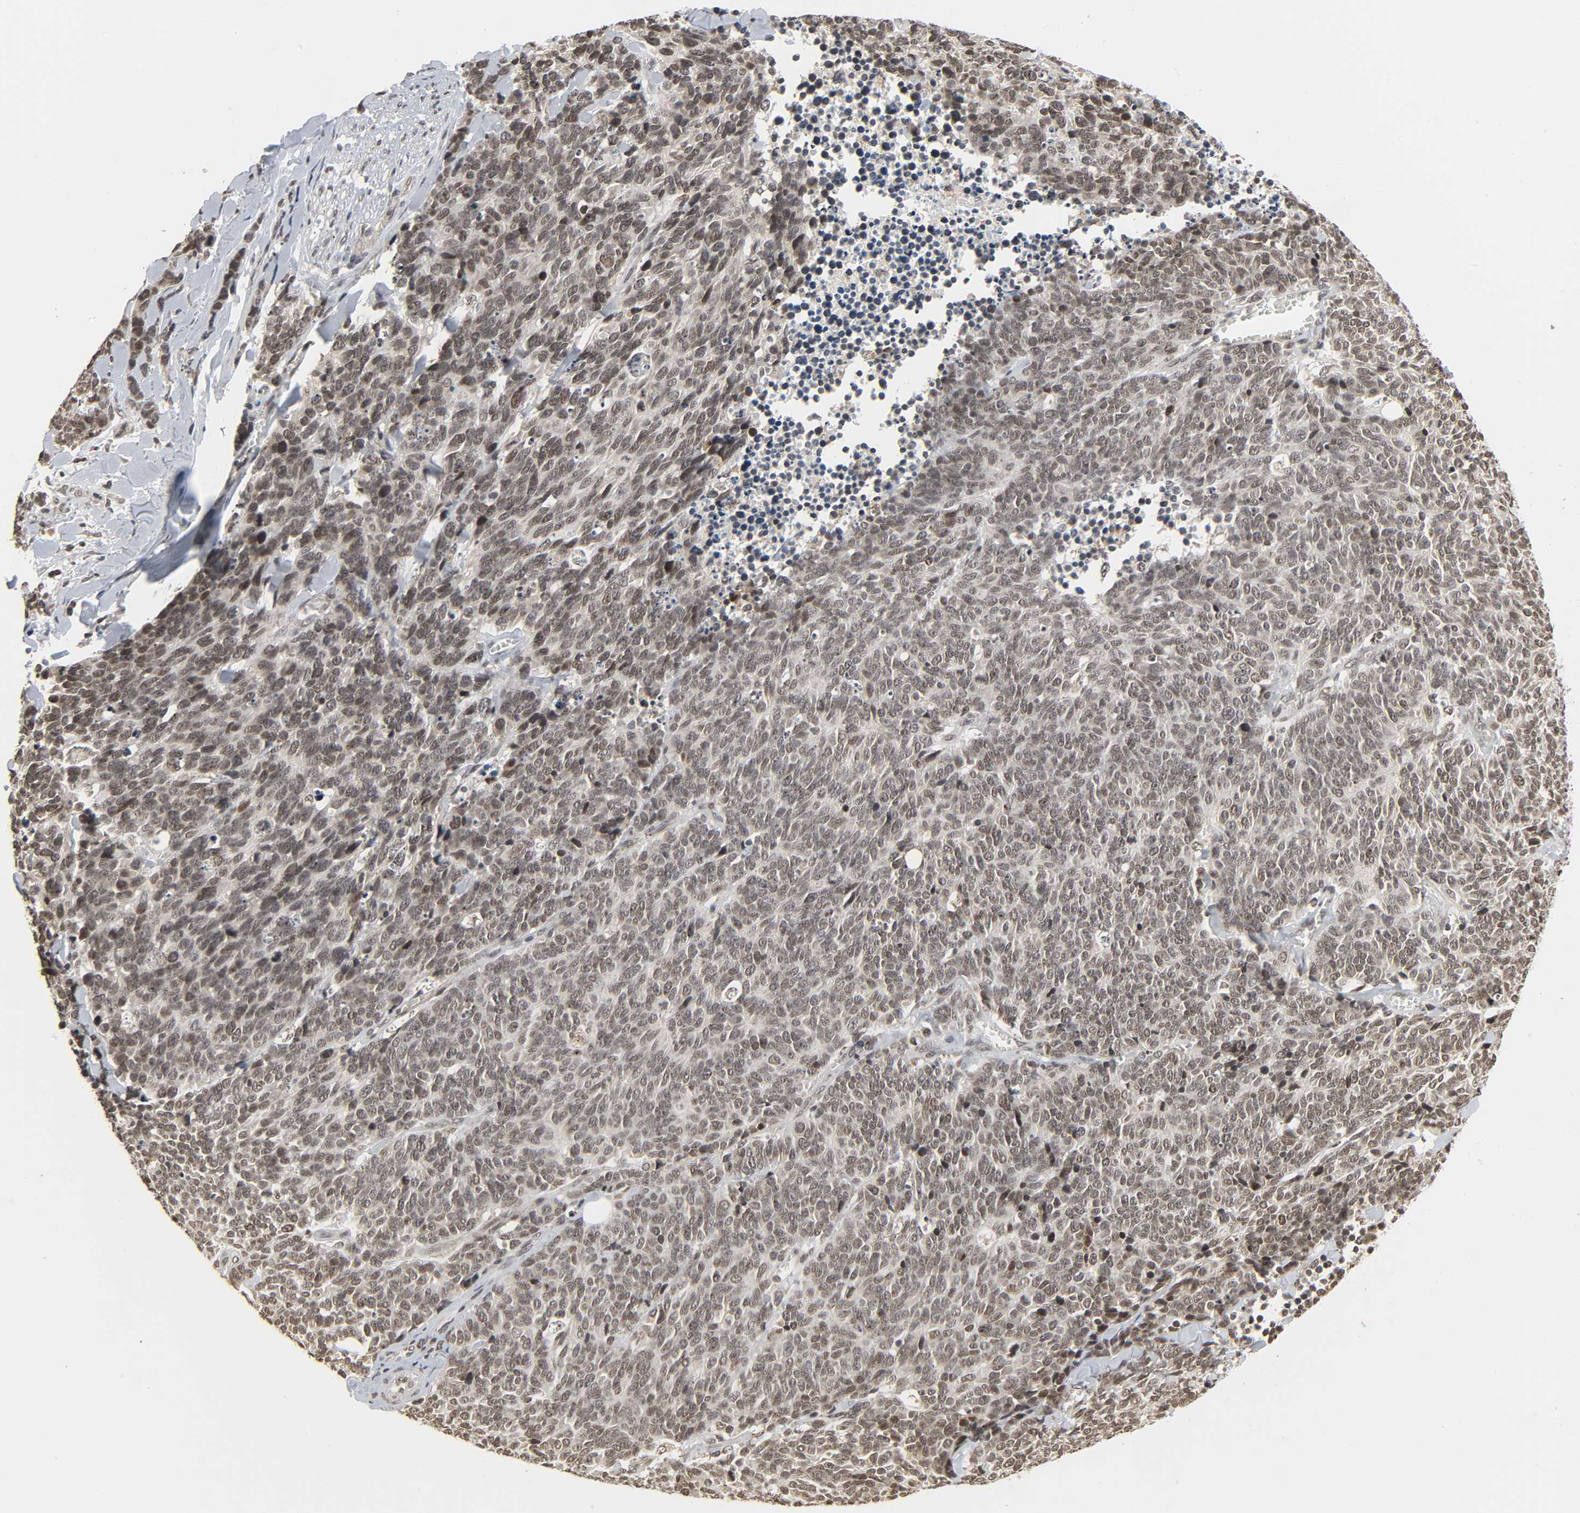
{"staining": {"intensity": "moderate", "quantity": ">75%", "location": "nuclear"}, "tissue": "lung cancer", "cell_type": "Tumor cells", "image_type": "cancer", "snomed": [{"axis": "morphology", "description": "Neoplasm, malignant, NOS"}, {"axis": "topography", "description": "Lung"}], "caption": "Protein staining of lung cancer tissue displays moderate nuclear expression in about >75% of tumor cells.", "gene": "XRCC1", "patient": {"sex": "female", "age": 58}}